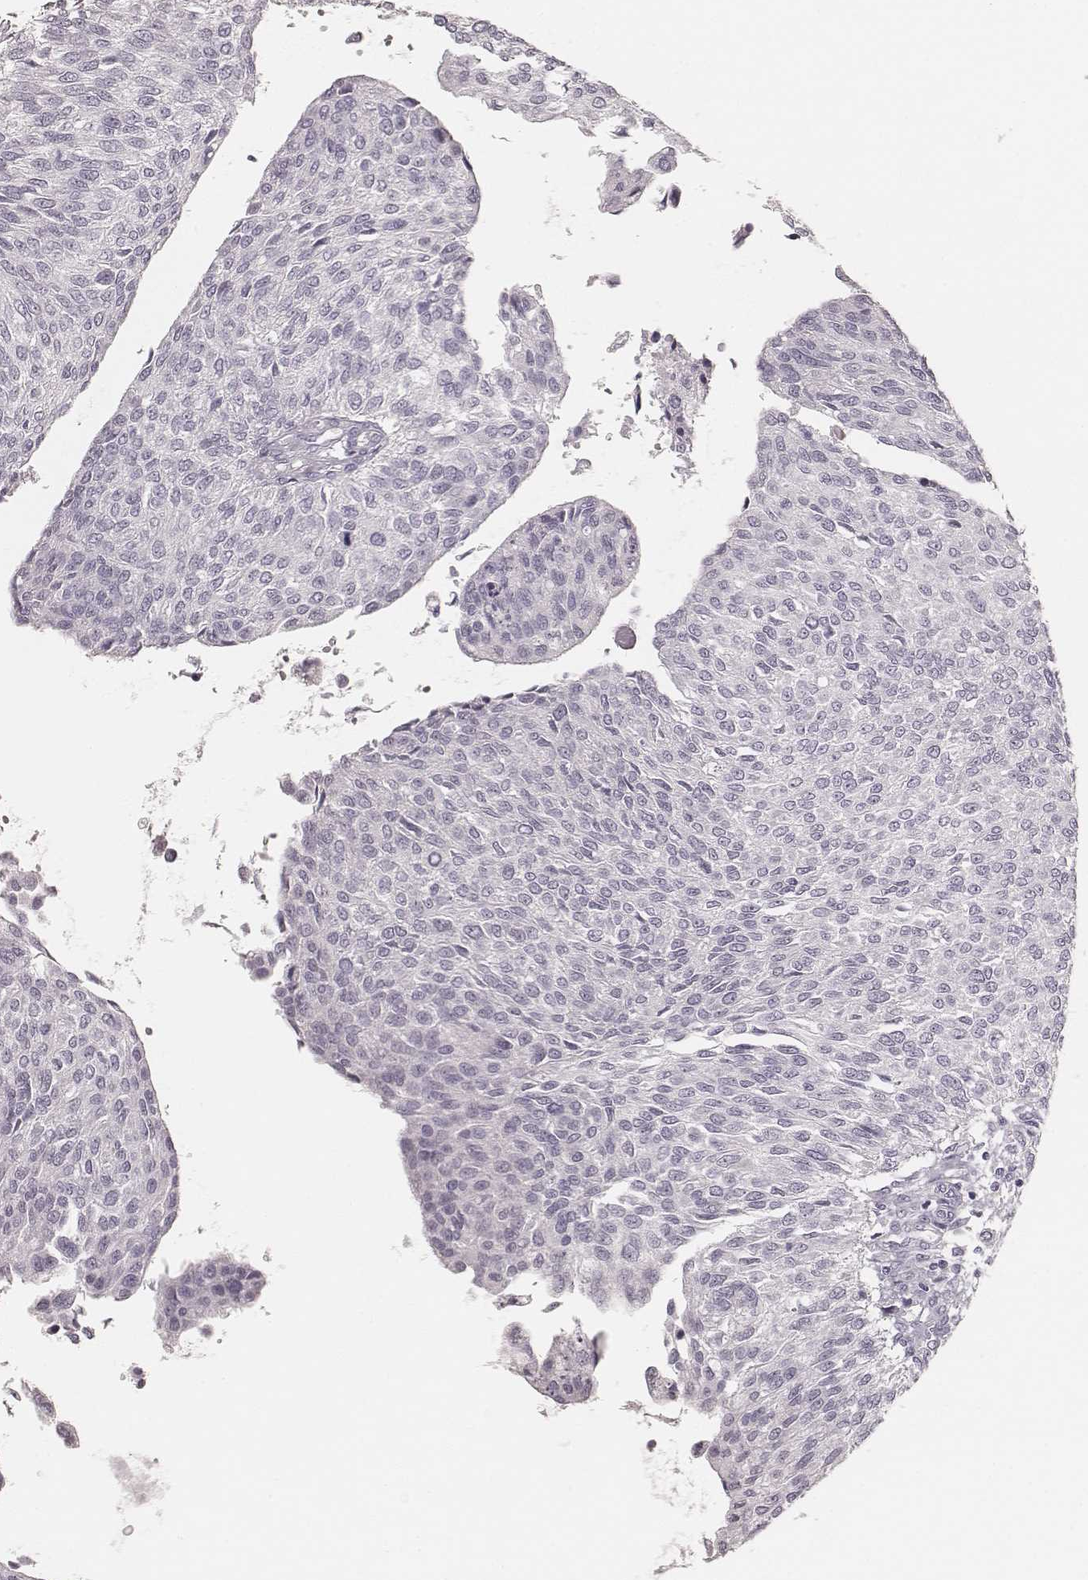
{"staining": {"intensity": "negative", "quantity": "none", "location": "none"}, "tissue": "urothelial cancer", "cell_type": "Tumor cells", "image_type": "cancer", "snomed": [{"axis": "morphology", "description": "Urothelial carcinoma, NOS"}, {"axis": "topography", "description": "Urinary bladder"}], "caption": "This is a micrograph of IHC staining of urothelial cancer, which shows no positivity in tumor cells.", "gene": "KRT82", "patient": {"sex": "male", "age": 55}}